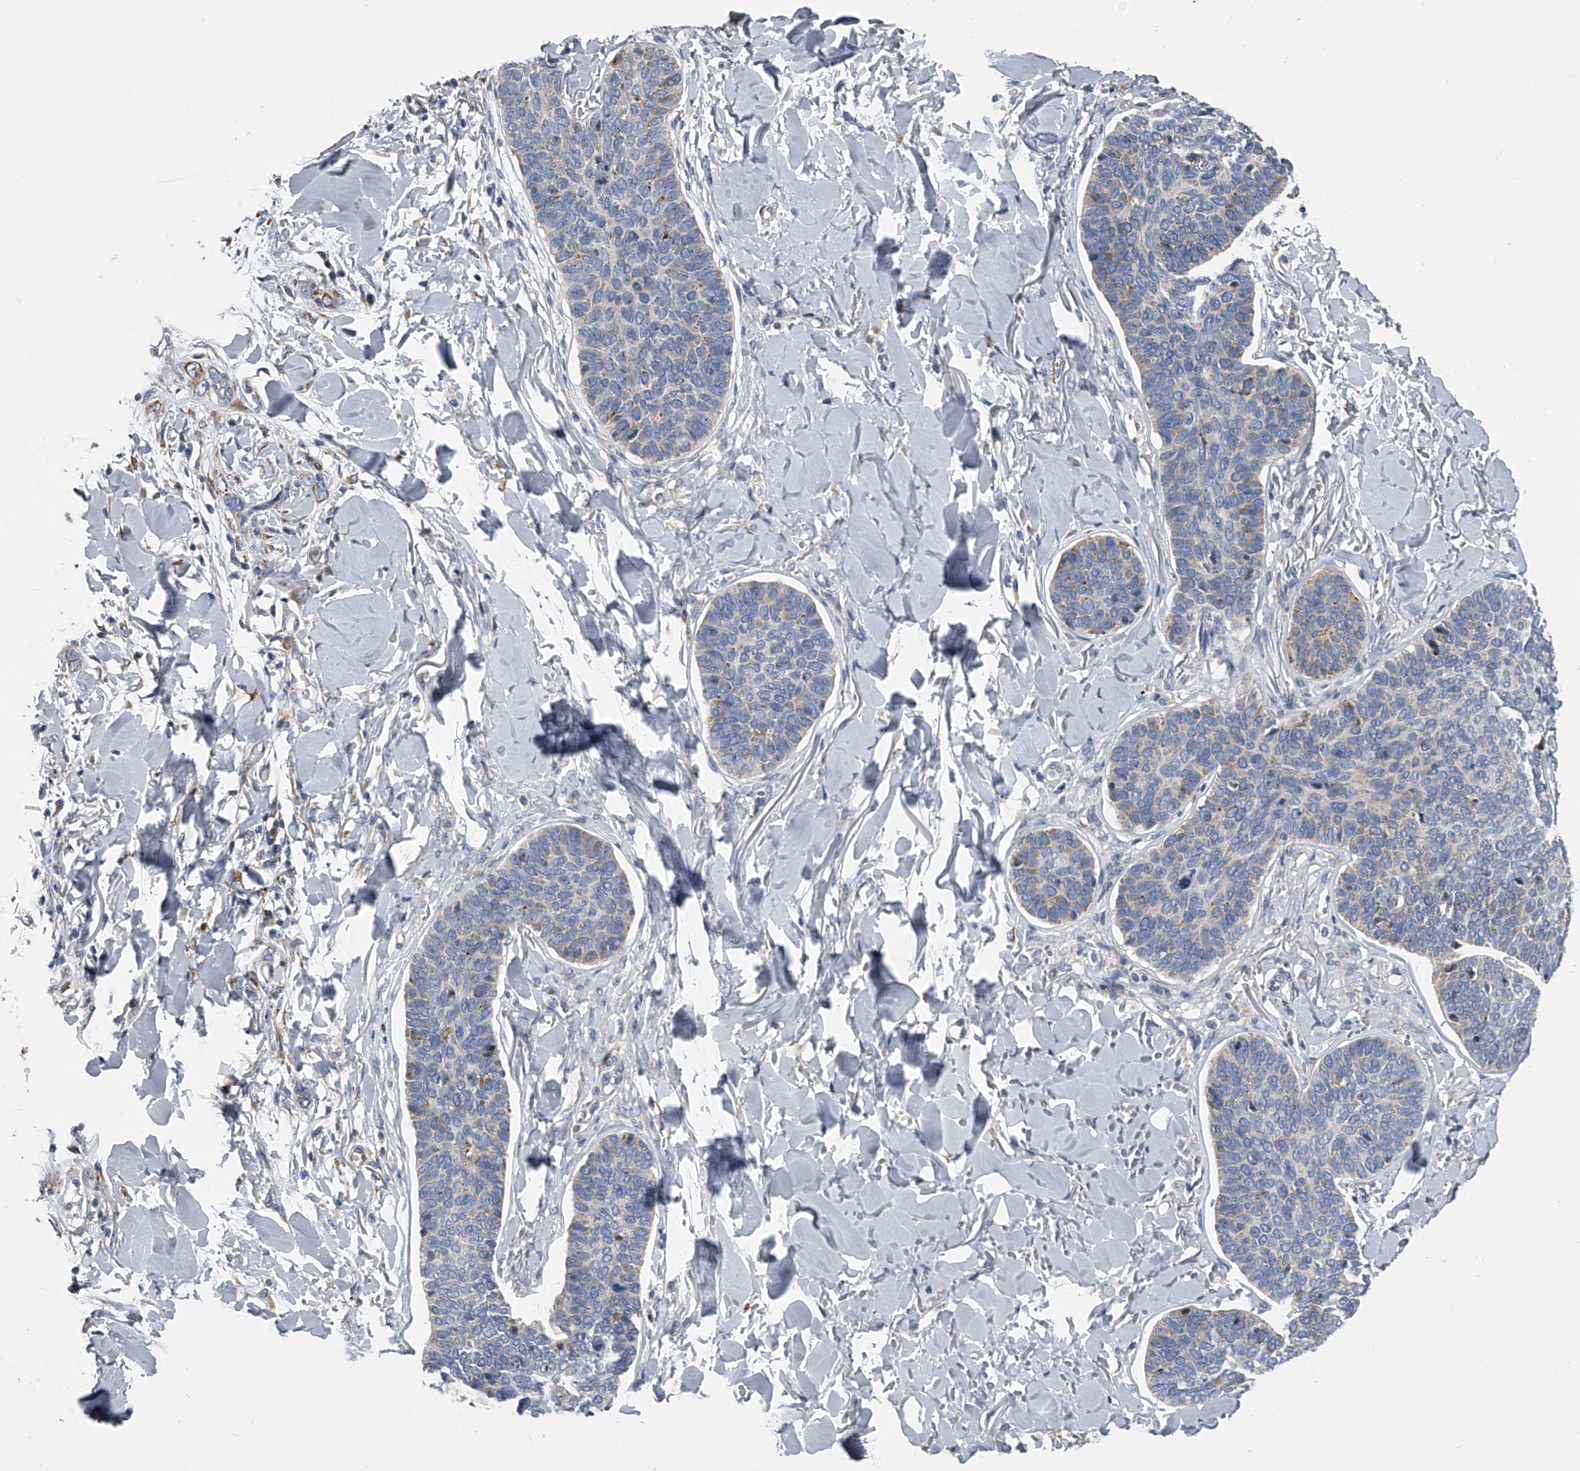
{"staining": {"intensity": "weak", "quantity": "25%-75%", "location": "cytoplasmic/membranous"}, "tissue": "skin cancer", "cell_type": "Tumor cells", "image_type": "cancer", "snomed": [{"axis": "morphology", "description": "Basal cell carcinoma"}, {"axis": "topography", "description": "Skin"}], "caption": "Immunohistochemistry (IHC) of skin basal cell carcinoma displays low levels of weak cytoplasmic/membranous positivity in about 25%-75% of tumor cells. The staining was performed using DAB to visualize the protein expression in brown, while the nuclei were stained in blue with hematoxylin (Magnification: 20x).", "gene": "TMEM63C", "patient": {"sex": "male", "age": 85}}